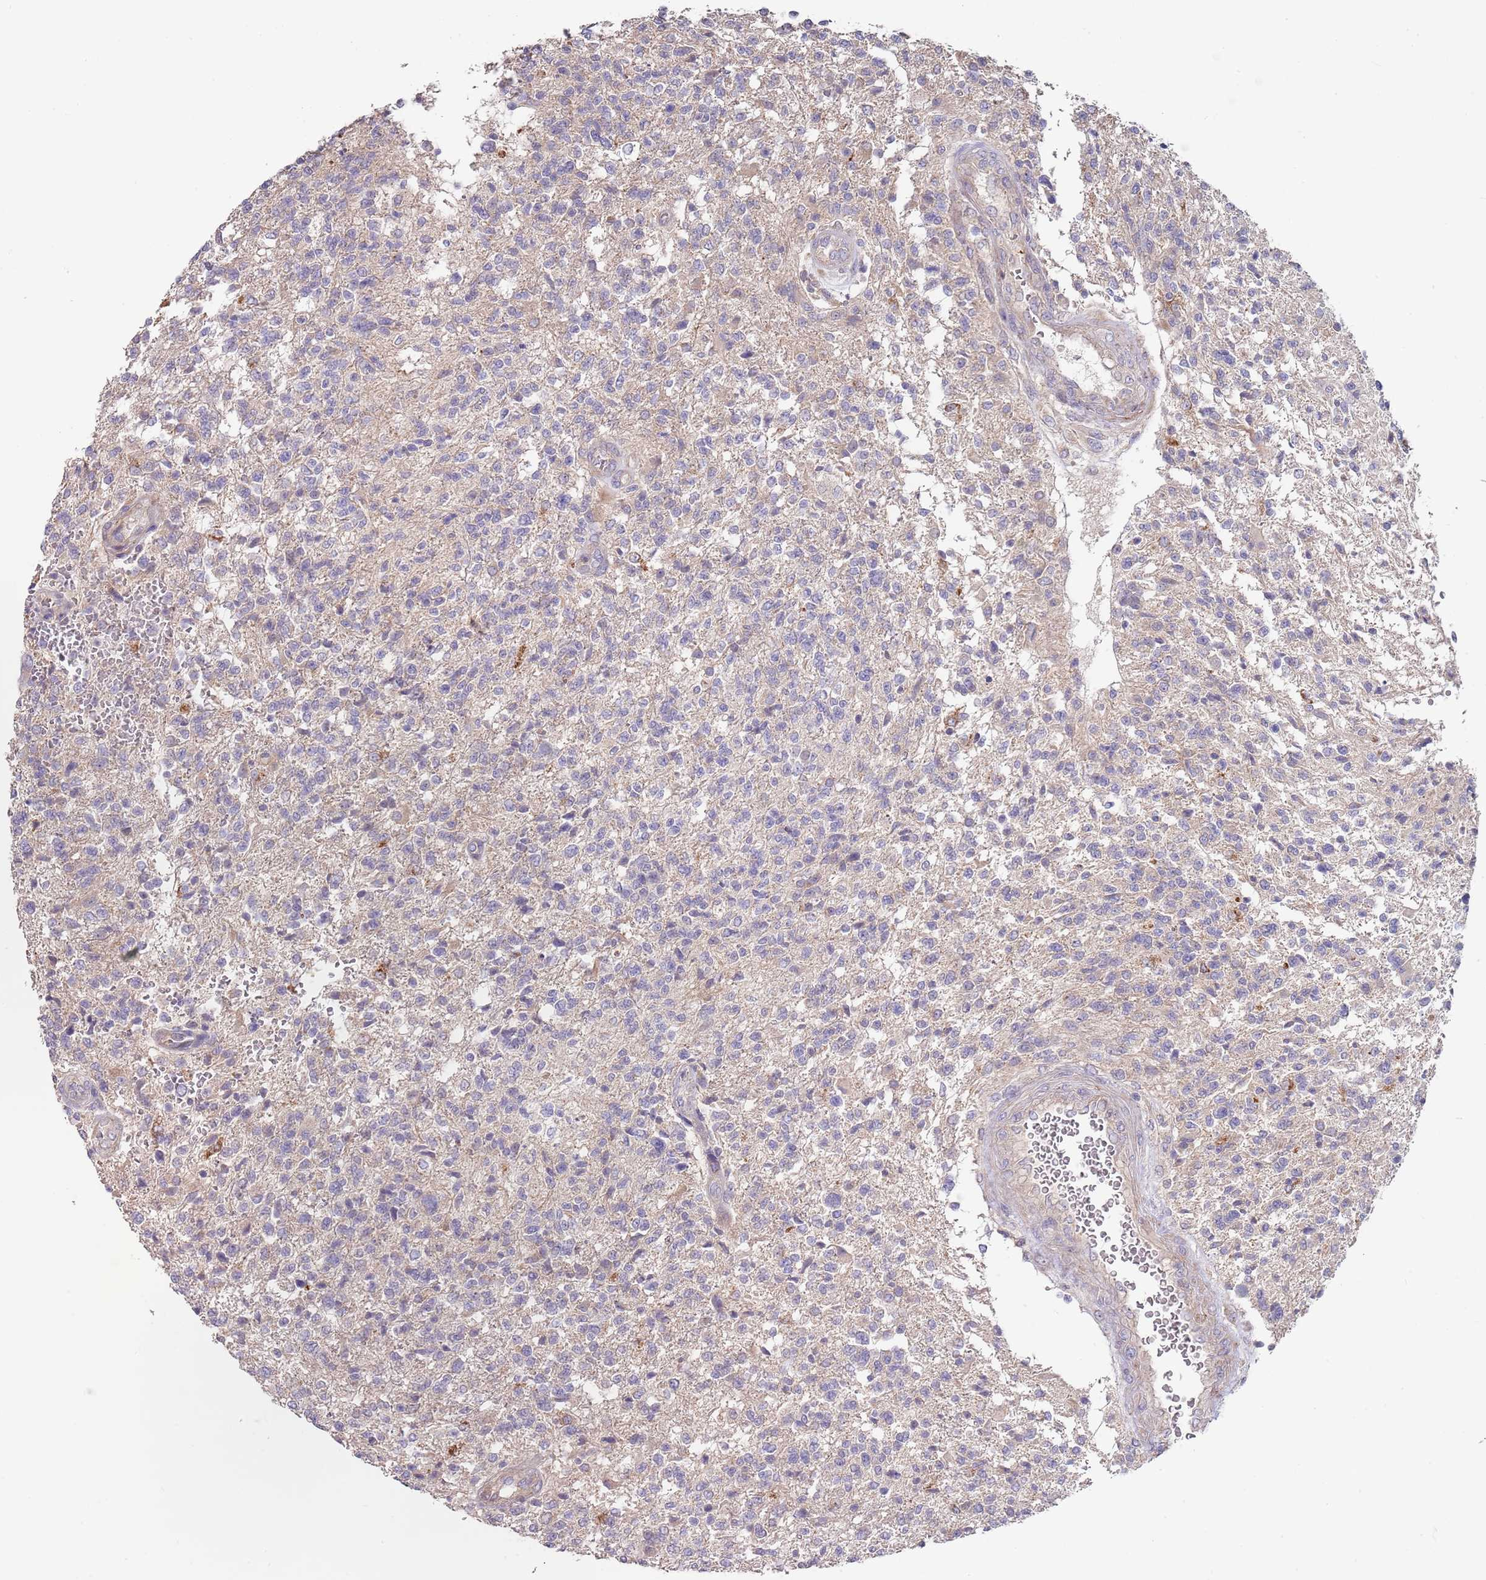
{"staining": {"intensity": "negative", "quantity": "none", "location": "none"}, "tissue": "glioma", "cell_type": "Tumor cells", "image_type": "cancer", "snomed": [{"axis": "morphology", "description": "Glioma, malignant, High grade"}, {"axis": "topography", "description": "Brain"}], "caption": "IHC histopathology image of neoplastic tissue: malignant high-grade glioma stained with DAB shows no significant protein expression in tumor cells.", "gene": "ABCC10", "patient": {"sex": "male", "age": 56}}